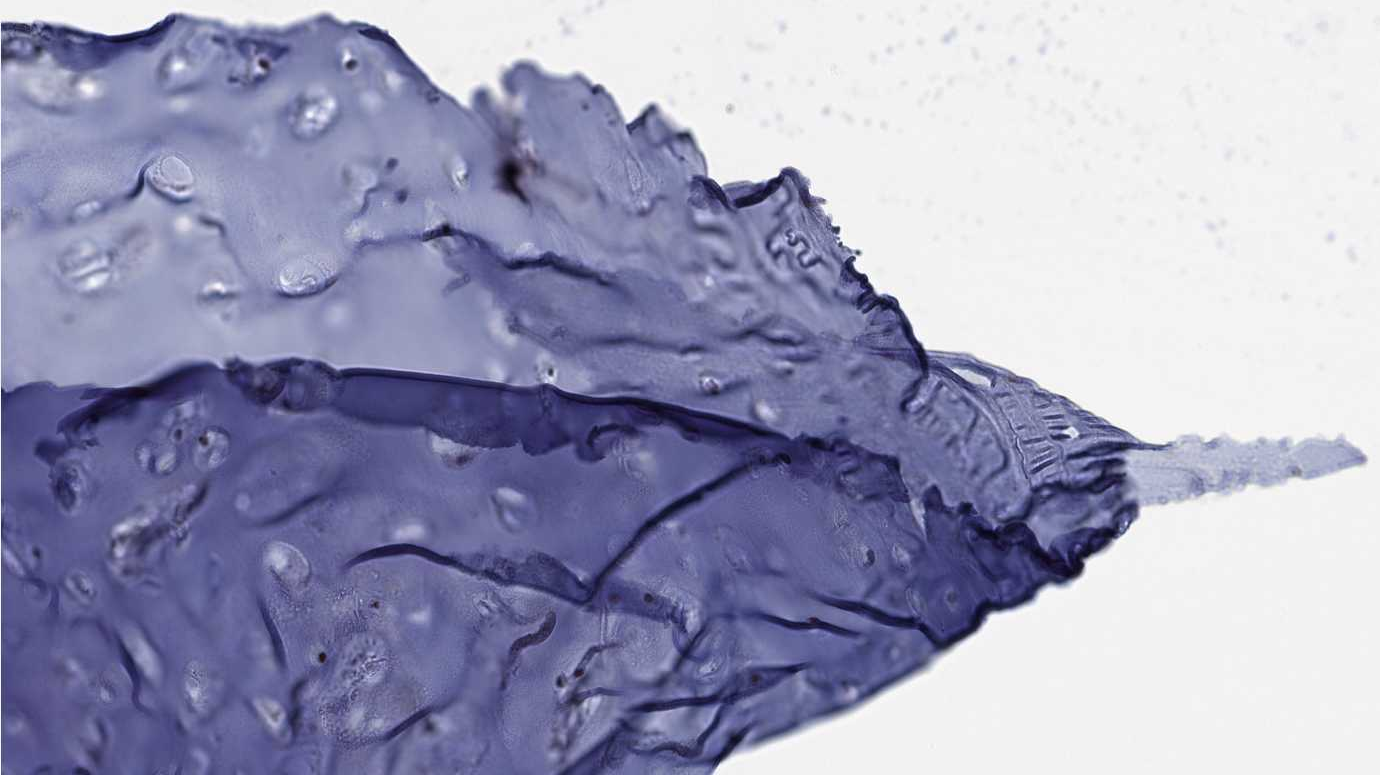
{"staining": {"intensity": "strong", "quantity": "<25%", "location": "nuclear"}, "tissue": "soft tissue", "cell_type": "Chondrocytes", "image_type": "normal", "snomed": [{"axis": "morphology", "description": "Normal tissue, NOS"}, {"axis": "topography", "description": "Cartilage tissue"}], "caption": "Strong nuclear expression is identified in approximately <25% of chondrocytes in normal soft tissue.", "gene": "ZNF446", "patient": {"sex": "male", "age": 81}}